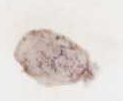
{"staining": {"intensity": "moderate", "quantity": ">75%", "location": "cytoplasmic/membranous"}, "tissue": "parathyroid gland", "cell_type": "Glandular cells", "image_type": "normal", "snomed": [{"axis": "morphology", "description": "Normal tissue, NOS"}, {"axis": "topography", "description": "Parathyroid gland"}], "caption": "About >75% of glandular cells in normal human parathyroid gland display moderate cytoplasmic/membranous protein staining as visualized by brown immunohistochemical staining.", "gene": "CEP83", "patient": {"sex": "female", "age": 71}}